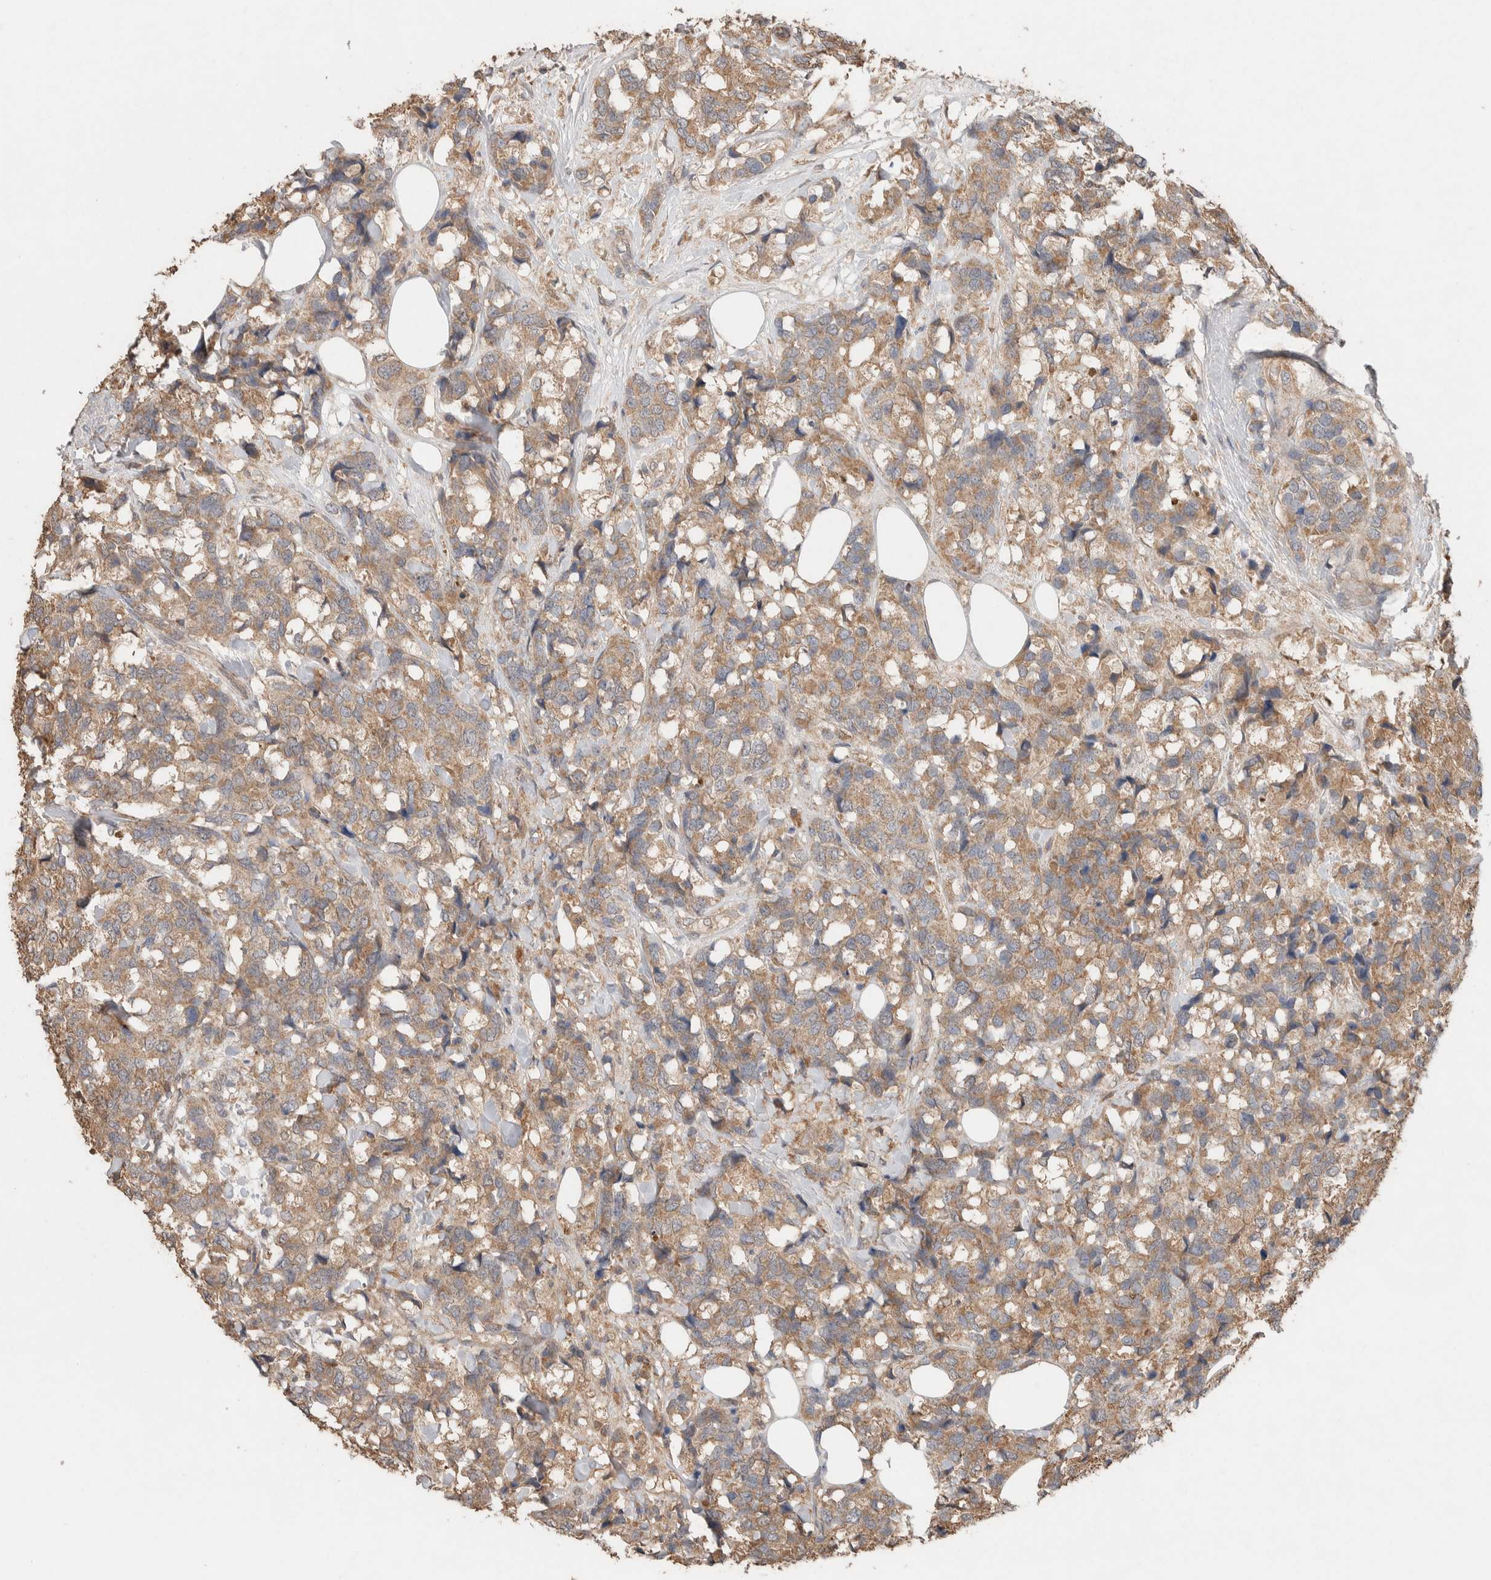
{"staining": {"intensity": "weak", "quantity": ">75%", "location": "cytoplasmic/membranous"}, "tissue": "breast cancer", "cell_type": "Tumor cells", "image_type": "cancer", "snomed": [{"axis": "morphology", "description": "Lobular carcinoma"}, {"axis": "topography", "description": "Breast"}], "caption": "Breast cancer tissue shows weak cytoplasmic/membranous staining in about >75% of tumor cells, visualized by immunohistochemistry. (brown staining indicates protein expression, while blue staining denotes nuclei).", "gene": "KCNJ5", "patient": {"sex": "female", "age": 59}}